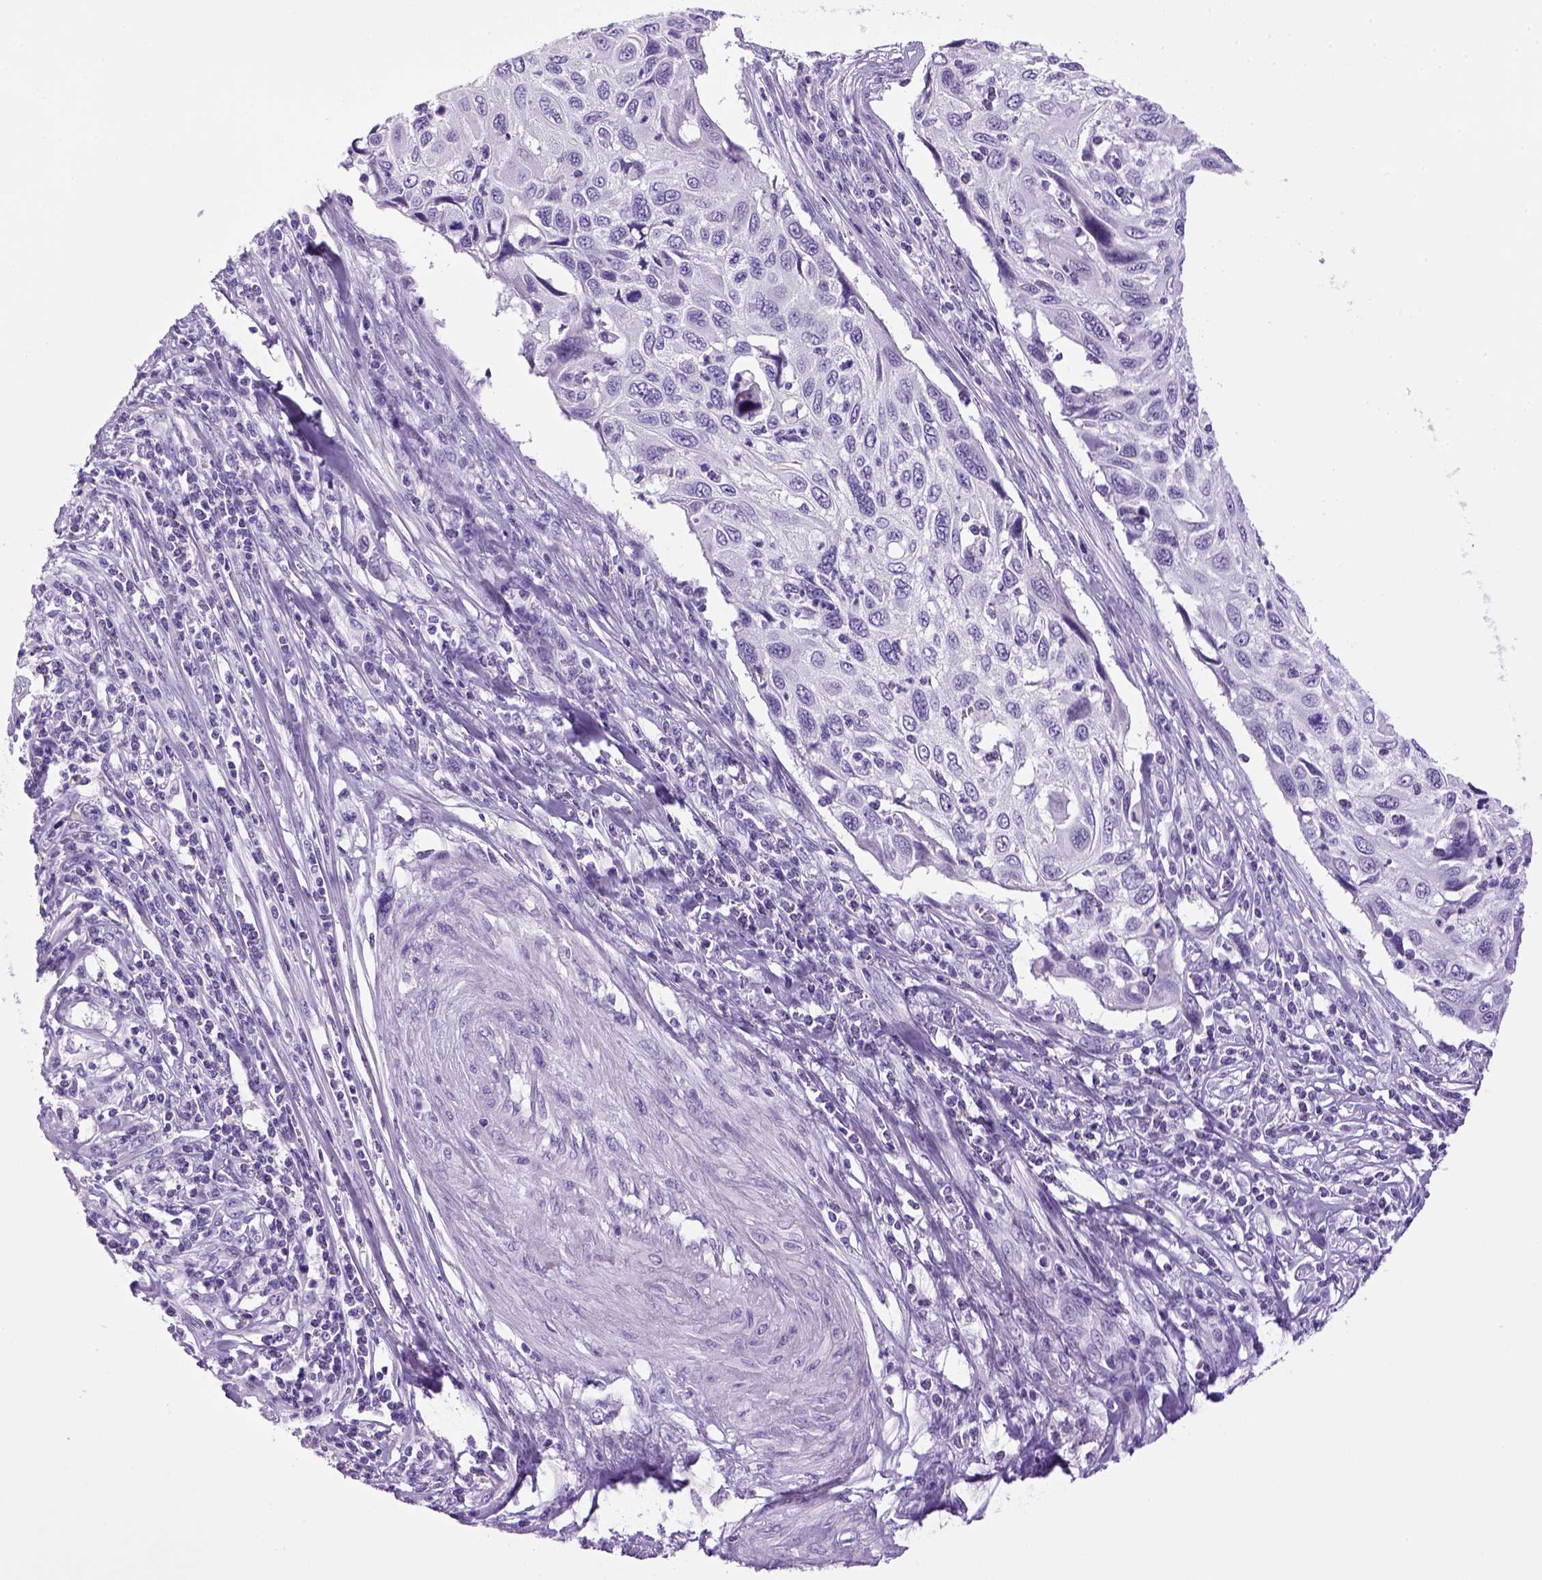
{"staining": {"intensity": "negative", "quantity": "none", "location": "none"}, "tissue": "cervical cancer", "cell_type": "Tumor cells", "image_type": "cancer", "snomed": [{"axis": "morphology", "description": "Squamous cell carcinoma, NOS"}, {"axis": "topography", "description": "Cervix"}], "caption": "Immunohistochemical staining of cervical squamous cell carcinoma demonstrates no significant staining in tumor cells.", "gene": "SGCG", "patient": {"sex": "female", "age": 70}}